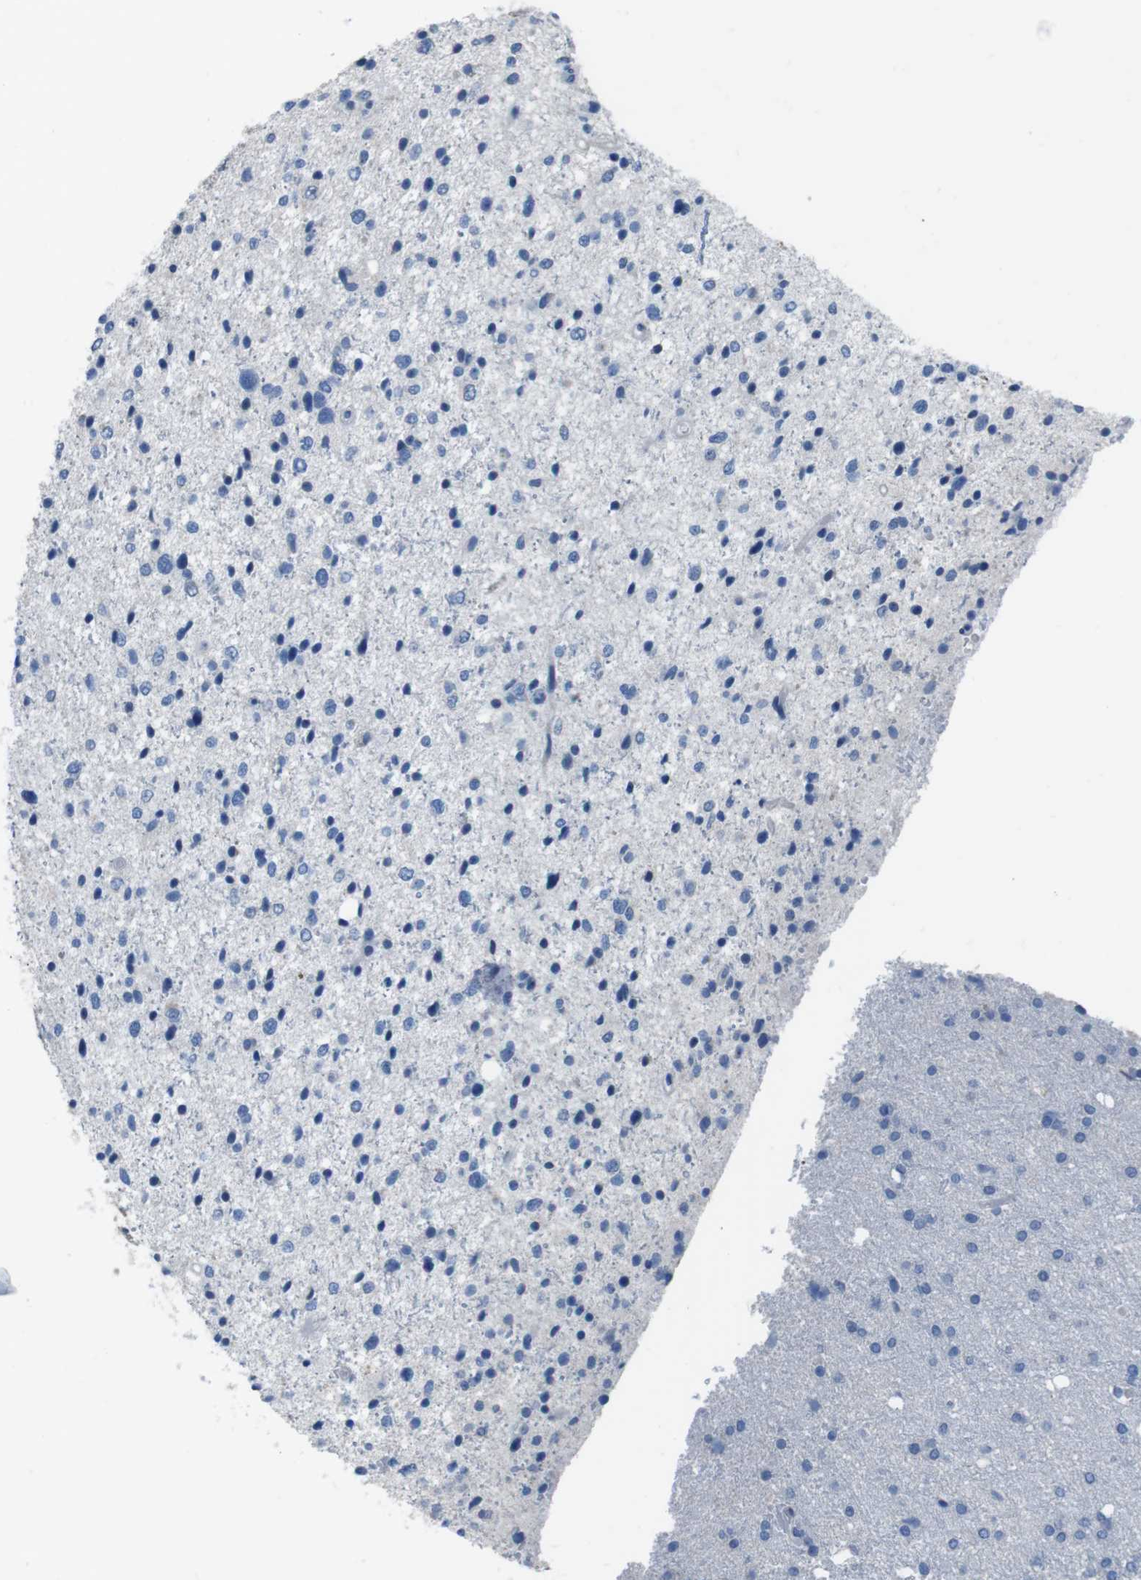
{"staining": {"intensity": "negative", "quantity": "none", "location": "none"}, "tissue": "glioma", "cell_type": "Tumor cells", "image_type": "cancer", "snomed": [{"axis": "morphology", "description": "Glioma, malignant, Low grade"}, {"axis": "topography", "description": "Brain"}], "caption": "The image demonstrates no staining of tumor cells in glioma.", "gene": "CYP2C8", "patient": {"sex": "female", "age": 37}}